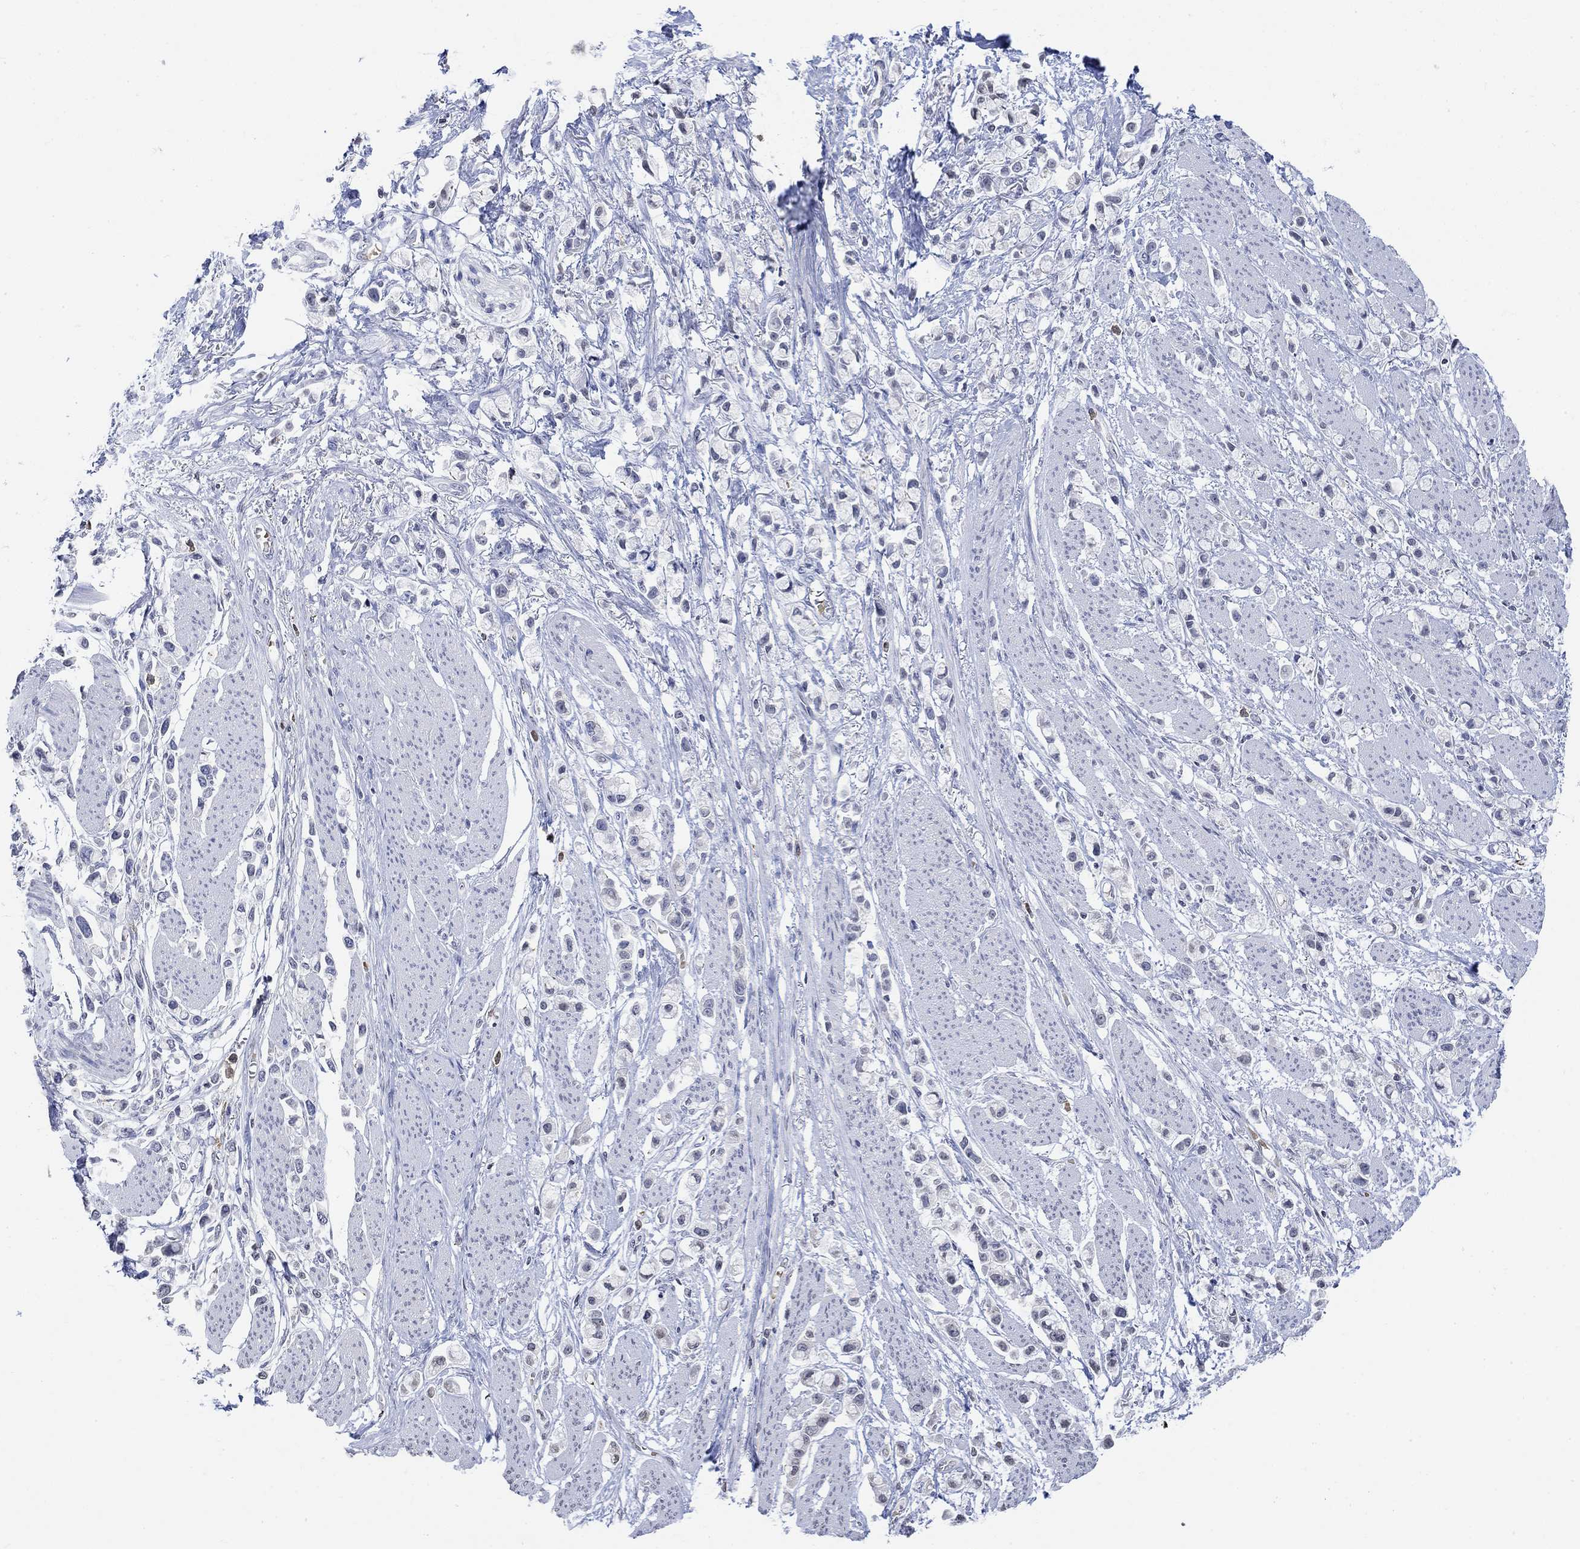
{"staining": {"intensity": "negative", "quantity": "none", "location": "none"}, "tissue": "stomach cancer", "cell_type": "Tumor cells", "image_type": "cancer", "snomed": [{"axis": "morphology", "description": "Adenocarcinoma, NOS"}, {"axis": "topography", "description": "Stomach"}], "caption": "Immunohistochemical staining of stomach cancer exhibits no significant staining in tumor cells.", "gene": "TMEM255A", "patient": {"sex": "female", "age": 81}}